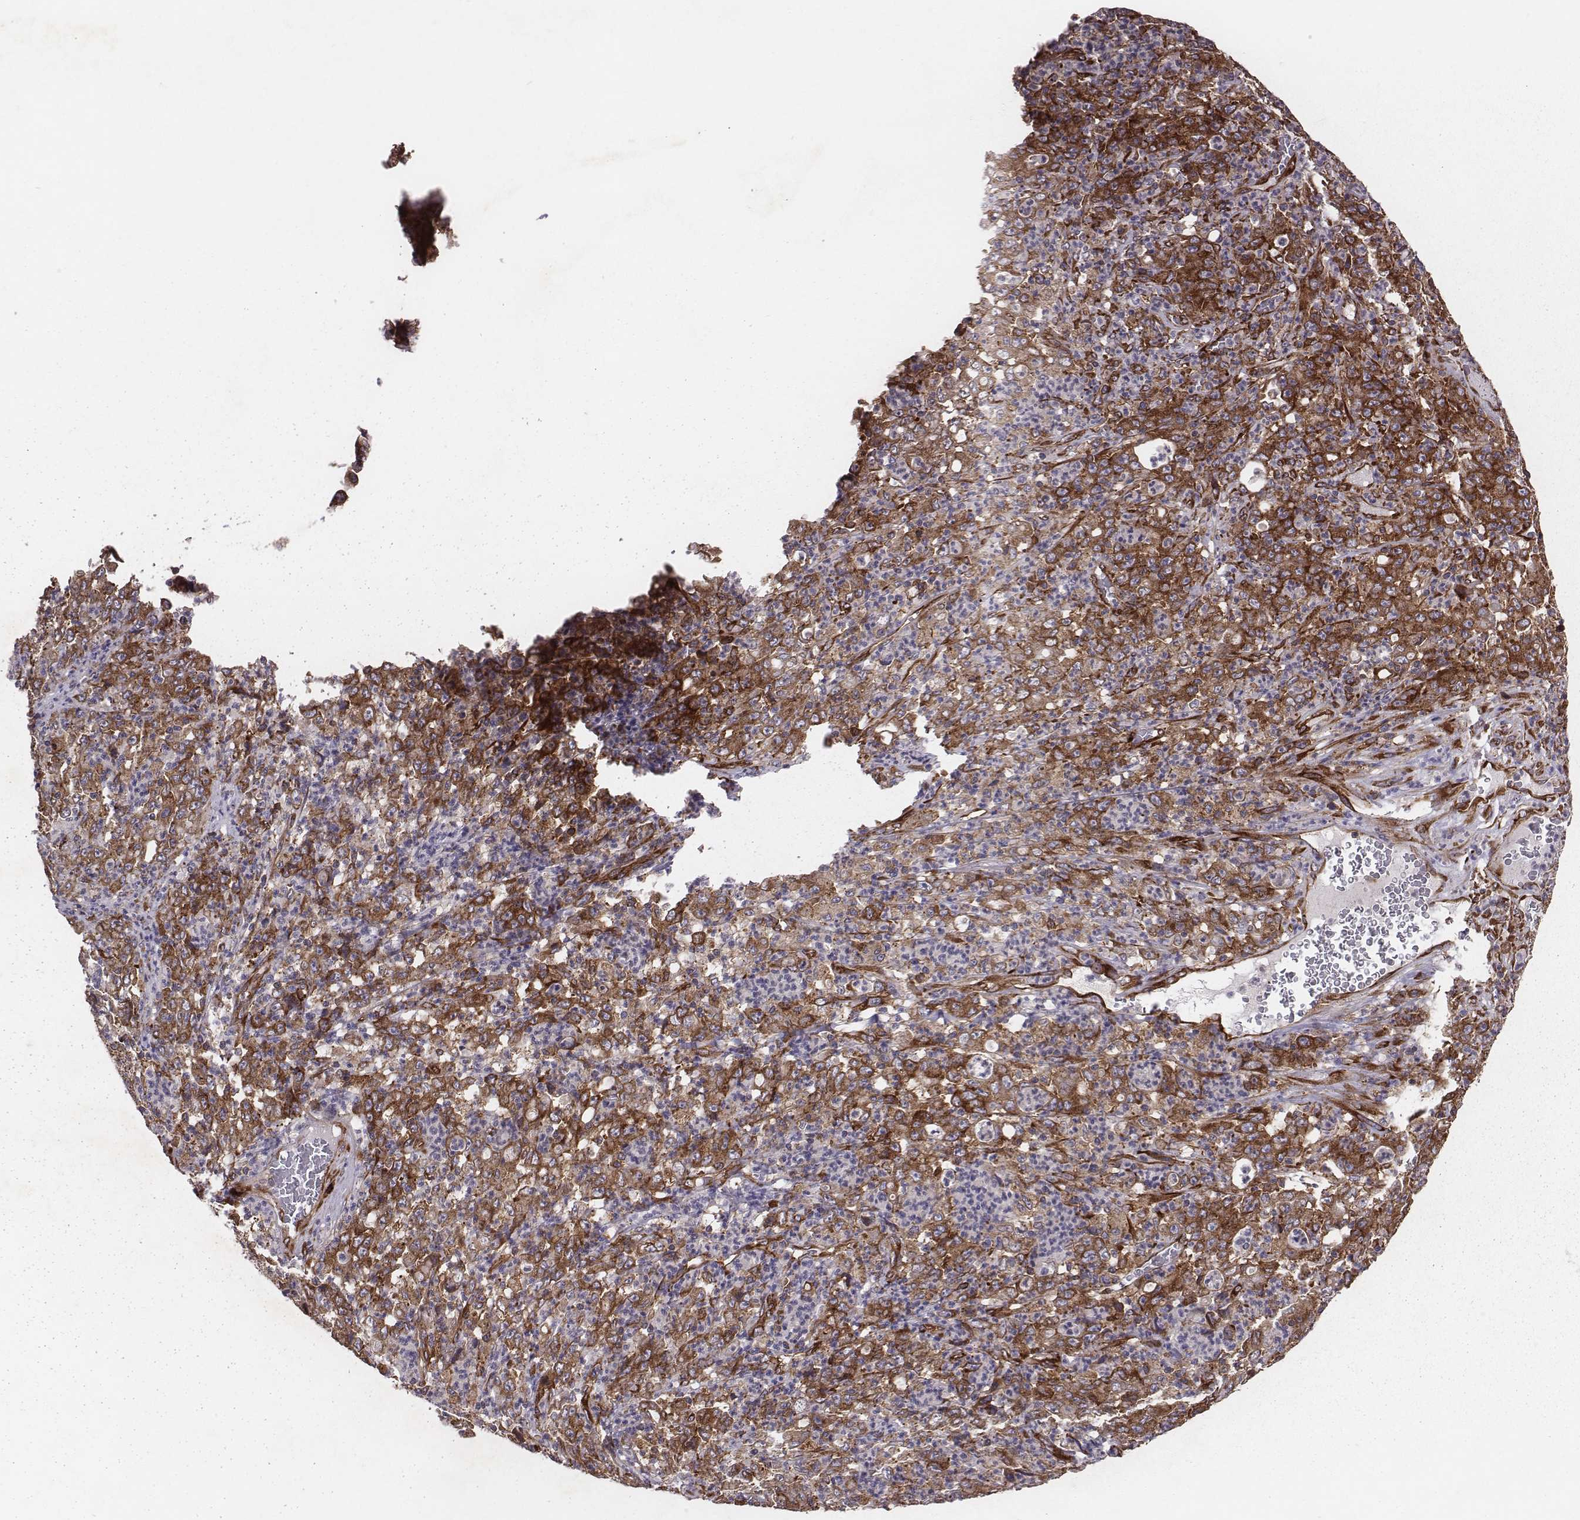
{"staining": {"intensity": "moderate", "quantity": ">75%", "location": "cytoplasmic/membranous"}, "tissue": "stomach cancer", "cell_type": "Tumor cells", "image_type": "cancer", "snomed": [{"axis": "morphology", "description": "Adenocarcinoma, NOS"}, {"axis": "topography", "description": "Stomach, lower"}], "caption": "A high-resolution micrograph shows immunohistochemistry staining of adenocarcinoma (stomach), which exhibits moderate cytoplasmic/membranous positivity in approximately >75% of tumor cells.", "gene": "TXLNA", "patient": {"sex": "female", "age": 71}}